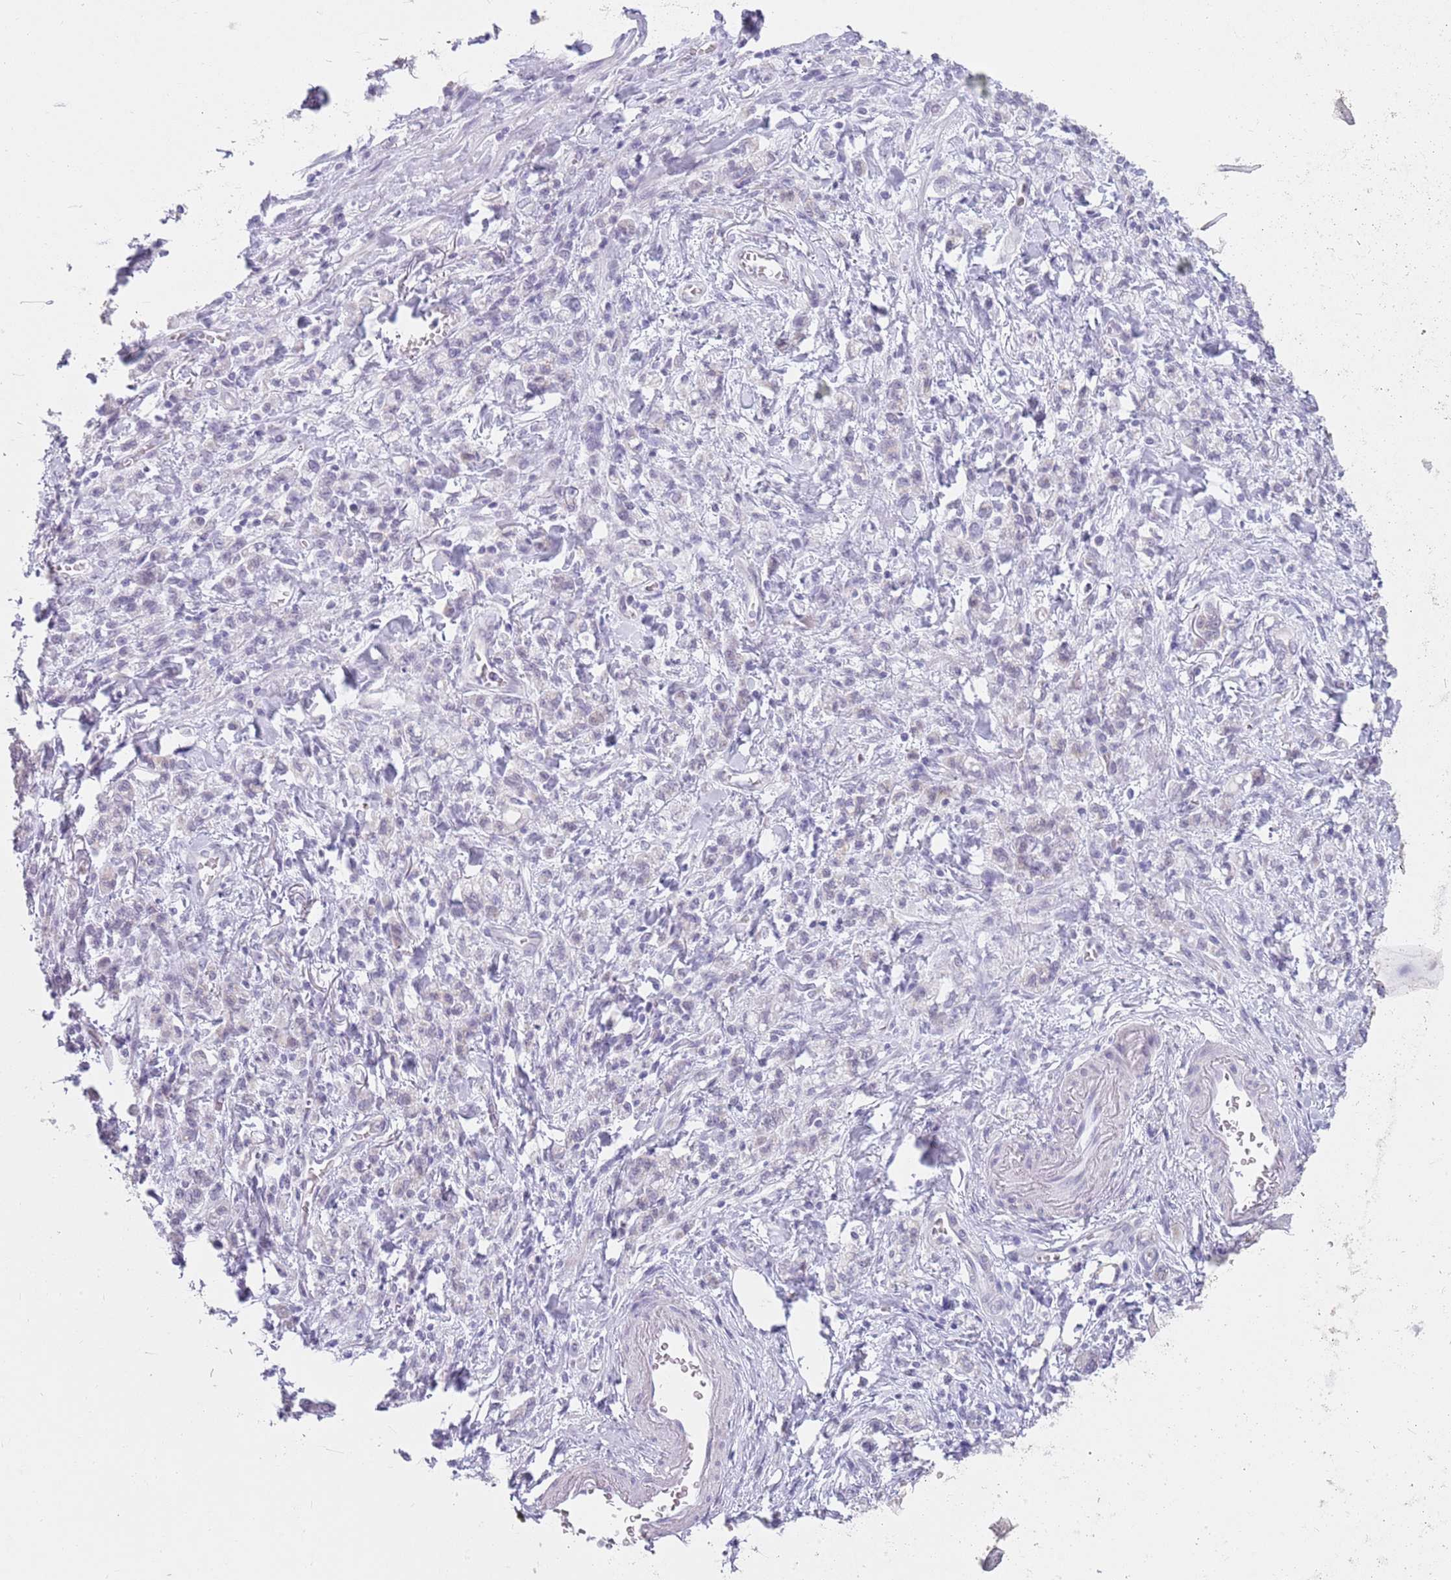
{"staining": {"intensity": "negative", "quantity": "none", "location": "none"}, "tissue": "stomach cancer", "cell_type": "Tumor cells", "image_type": "cancer", "snomed": [{"axis": "morphology", "description": "Adenocarcinoma, NOS"}, {"axis": "topography", "description": "Stomach"}], "caption": "A micrograph of human stomach adenocarcinoma is negative for staining in tumor cells.", "gene": "ZNF574", "patient": {"sex": "male", "age": 77}}